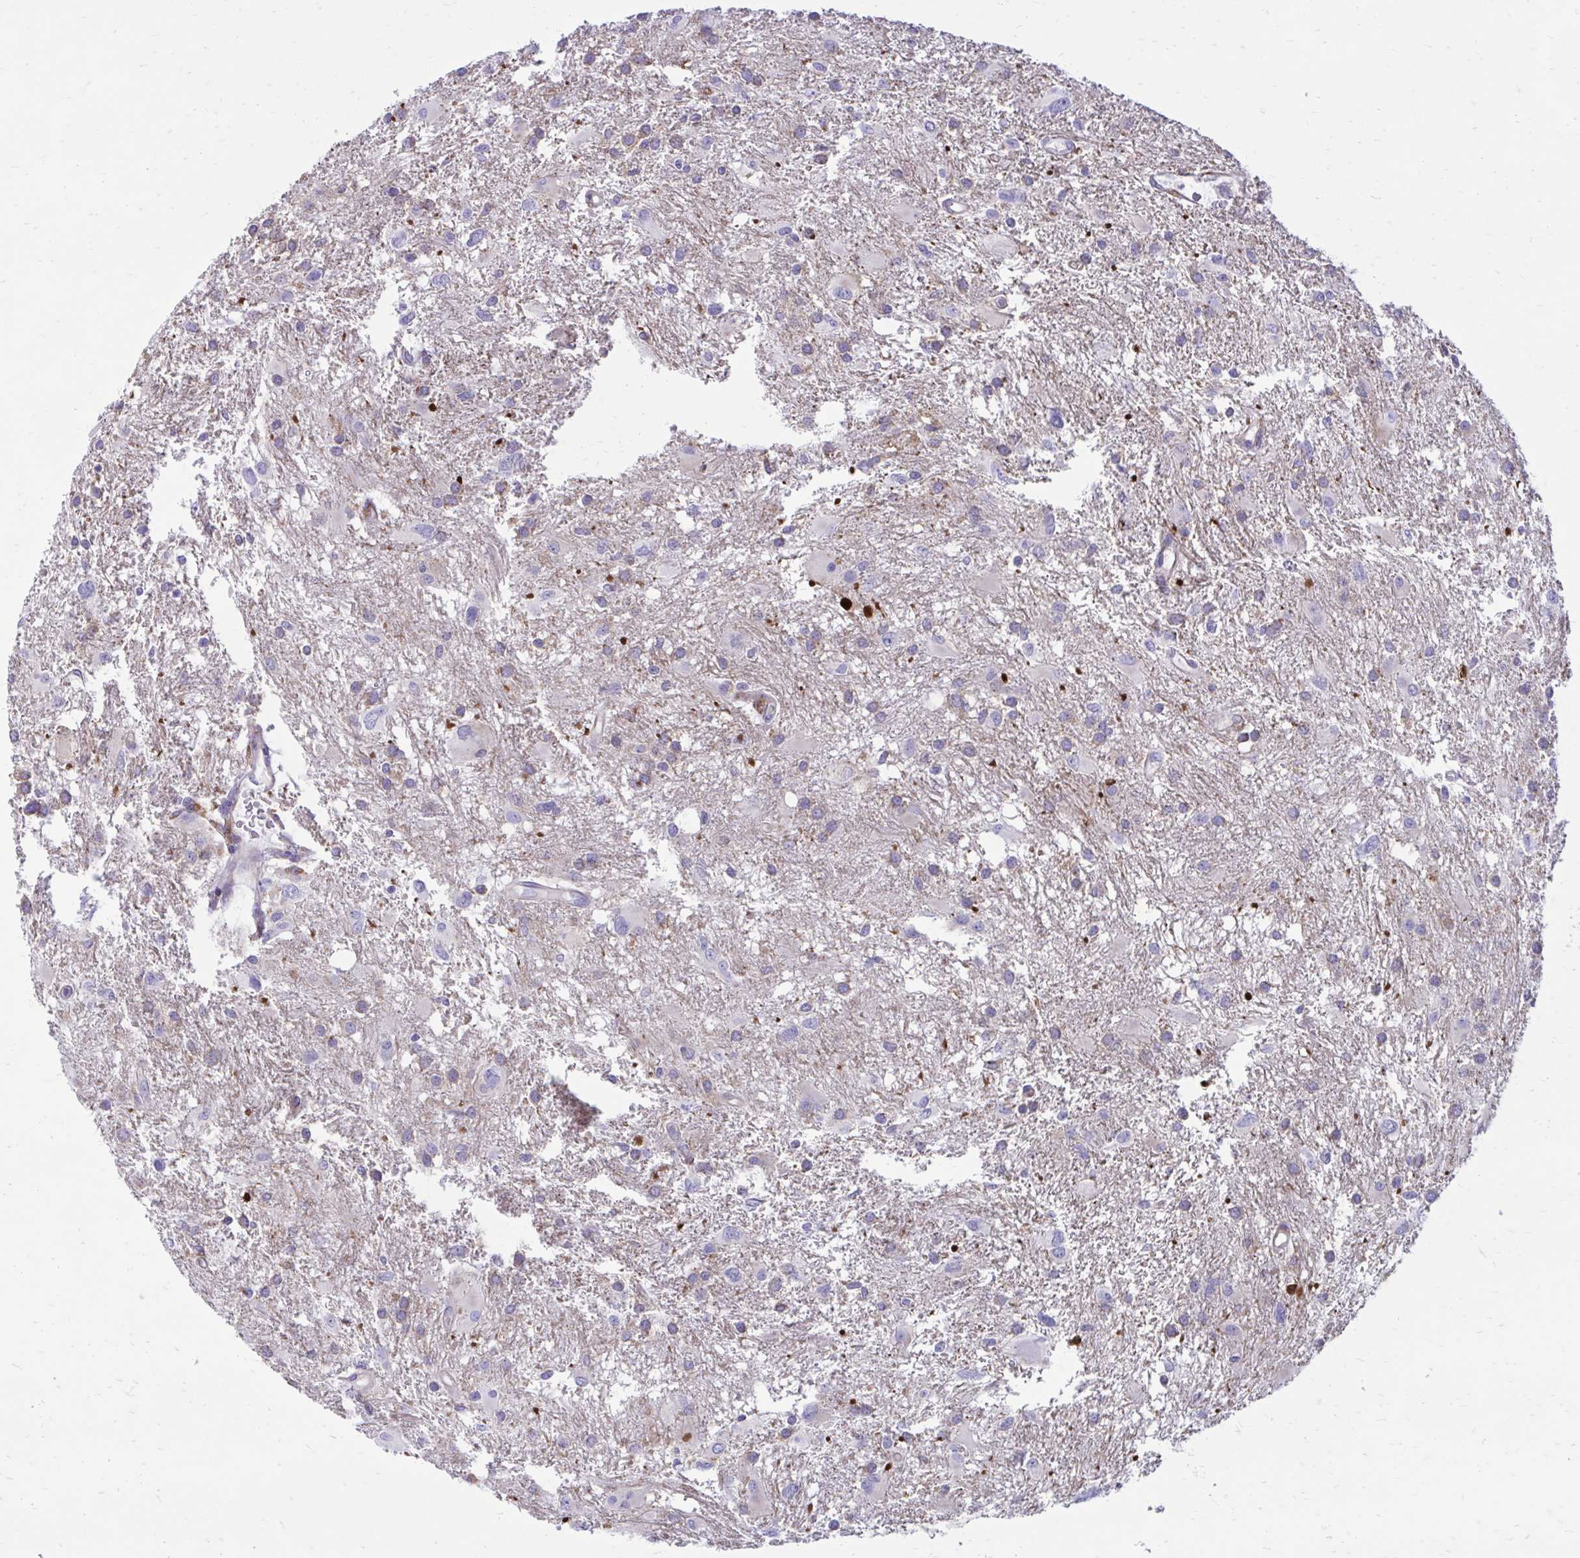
{"staining": {"intensity": "negative", "quantity": "none", "location": "none"}, "tissue": "glioma", "cell_type": "Tumor cells", "image_type": "cancer", "snomed": [{"axis": "morphology", "description": "Glioma, malignant, High grade"}, {"axis": "topography", "description": "Brain"}], "caption": "Malignant high-grade glioma stained for a protein using IHC shows no expression tumor cells.", "gene": "CLTA", "patient": {"sex": "male", "age": 53}}